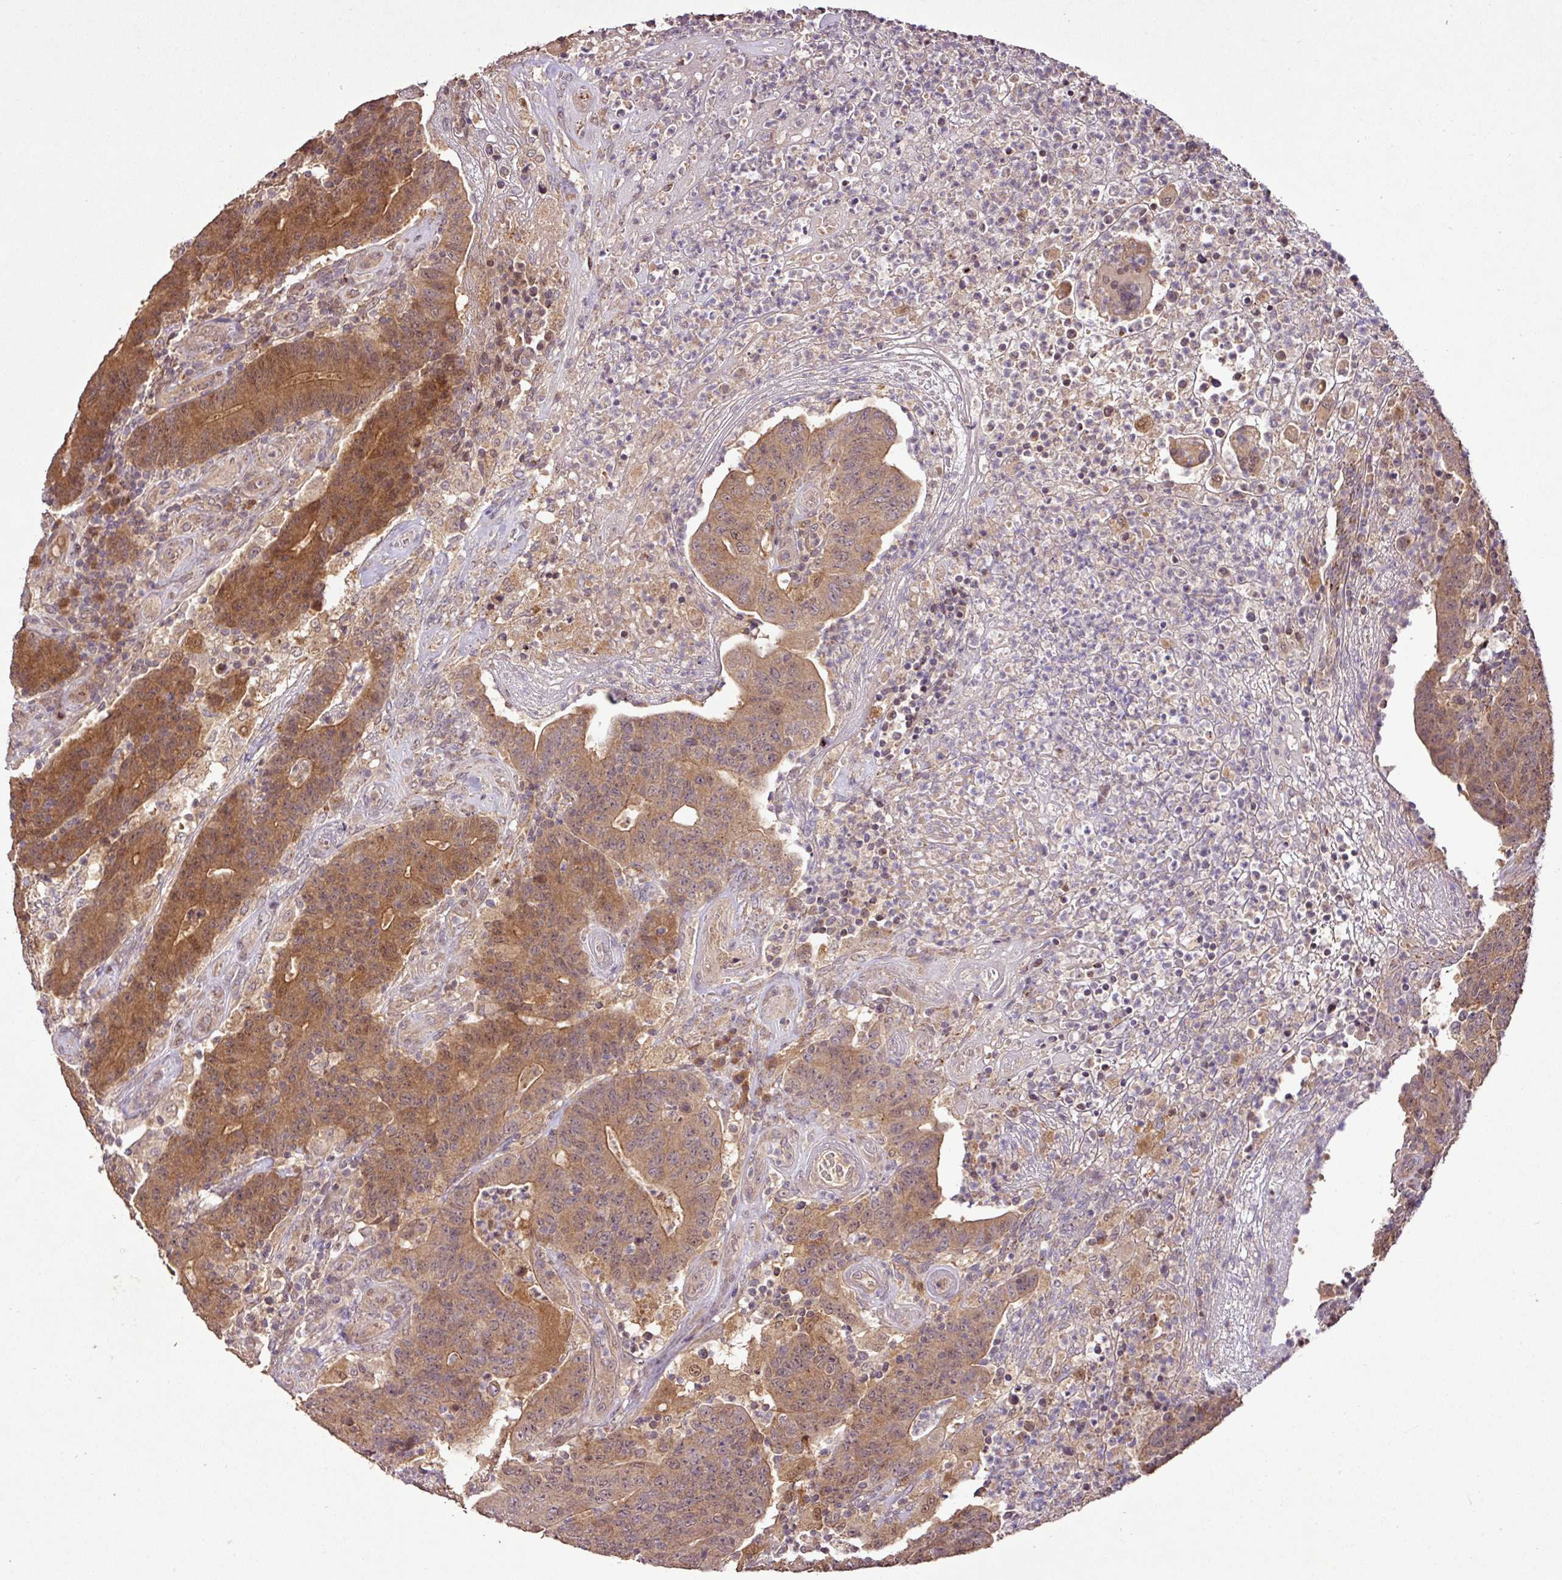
{"staining": {"intensity": "moderate", "quantity": ">75%", "location": "cytoplasmic/membranous,nuclear"}, "tissue": "colorectal cancer", "cell_type": "Tumor cells", "image_type": "cancer", "snomed": [{"axis": "morphology", "description": "Adenocarcinoma, NOS"}, {"axis": "topography", "description": "Colon"}], "caption": "About >75% of tumor cells in human colorectal cancer reveal moderate cytoplasmic/membranous and nuclear protein staining as visualized by brown immunohistochemical staining.", "gene": "FAIM", "patient": {"sex": "female", "age": 75}}